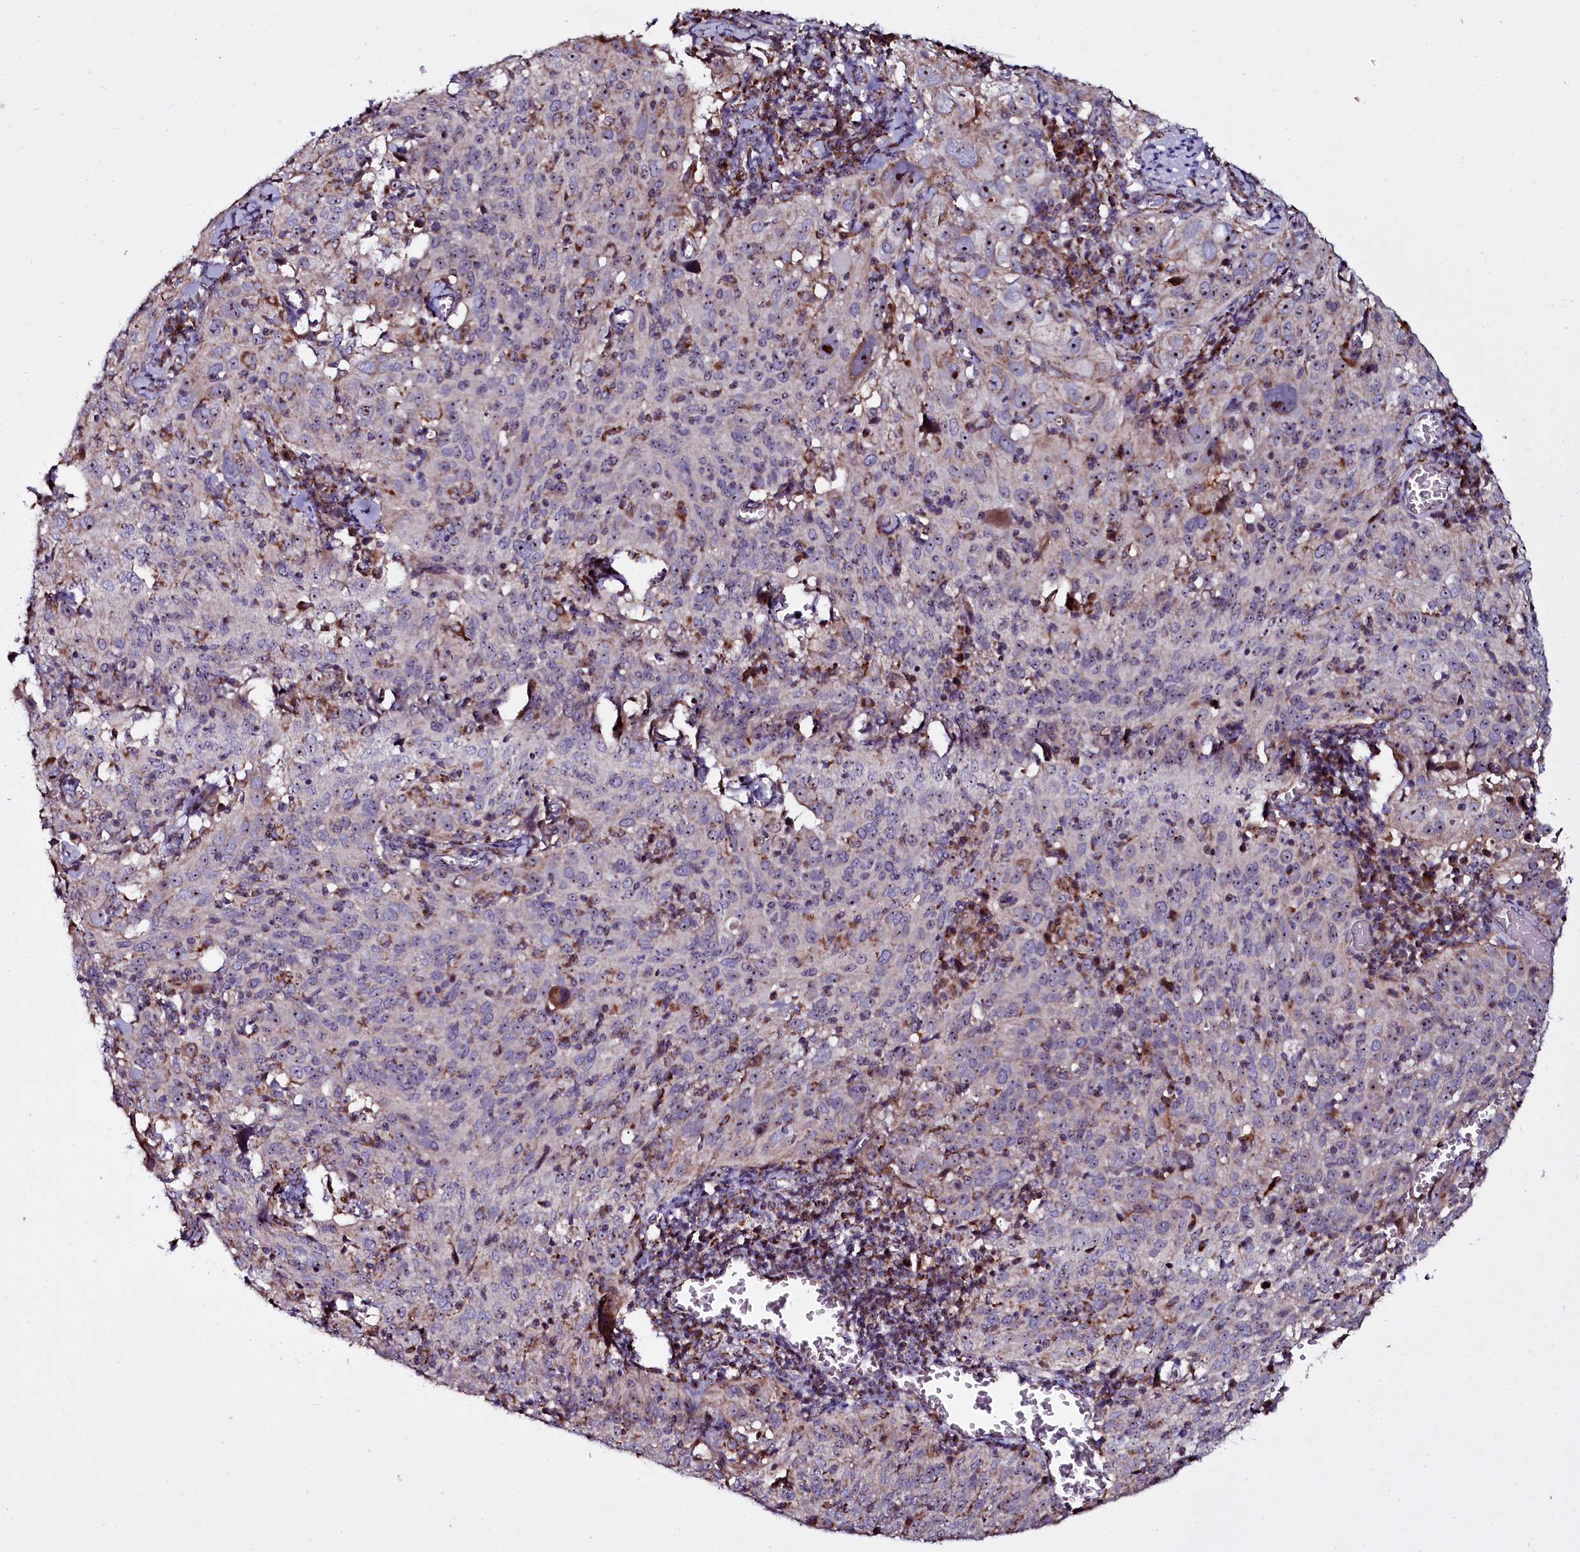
{"staining": {"intensity": "weak", "quantity": "<25%", "location": "cytoplasmic/membranous"}, "tissue": "cervical cancer", "cell_type": "Tumor cells", "image_type": "cancer", "snomed": [{"axis": "morphology", "description": "Squamous cell carcinoma, NOS"}, {"axis": "topography", "description": "Cervix"}], "caption": "Tumor cells are negative for brown protein staining in cervical cancer (squamous cell carcinoma).", "gene": "NAA80", "patient": {"sex": "female", "age": 31}}